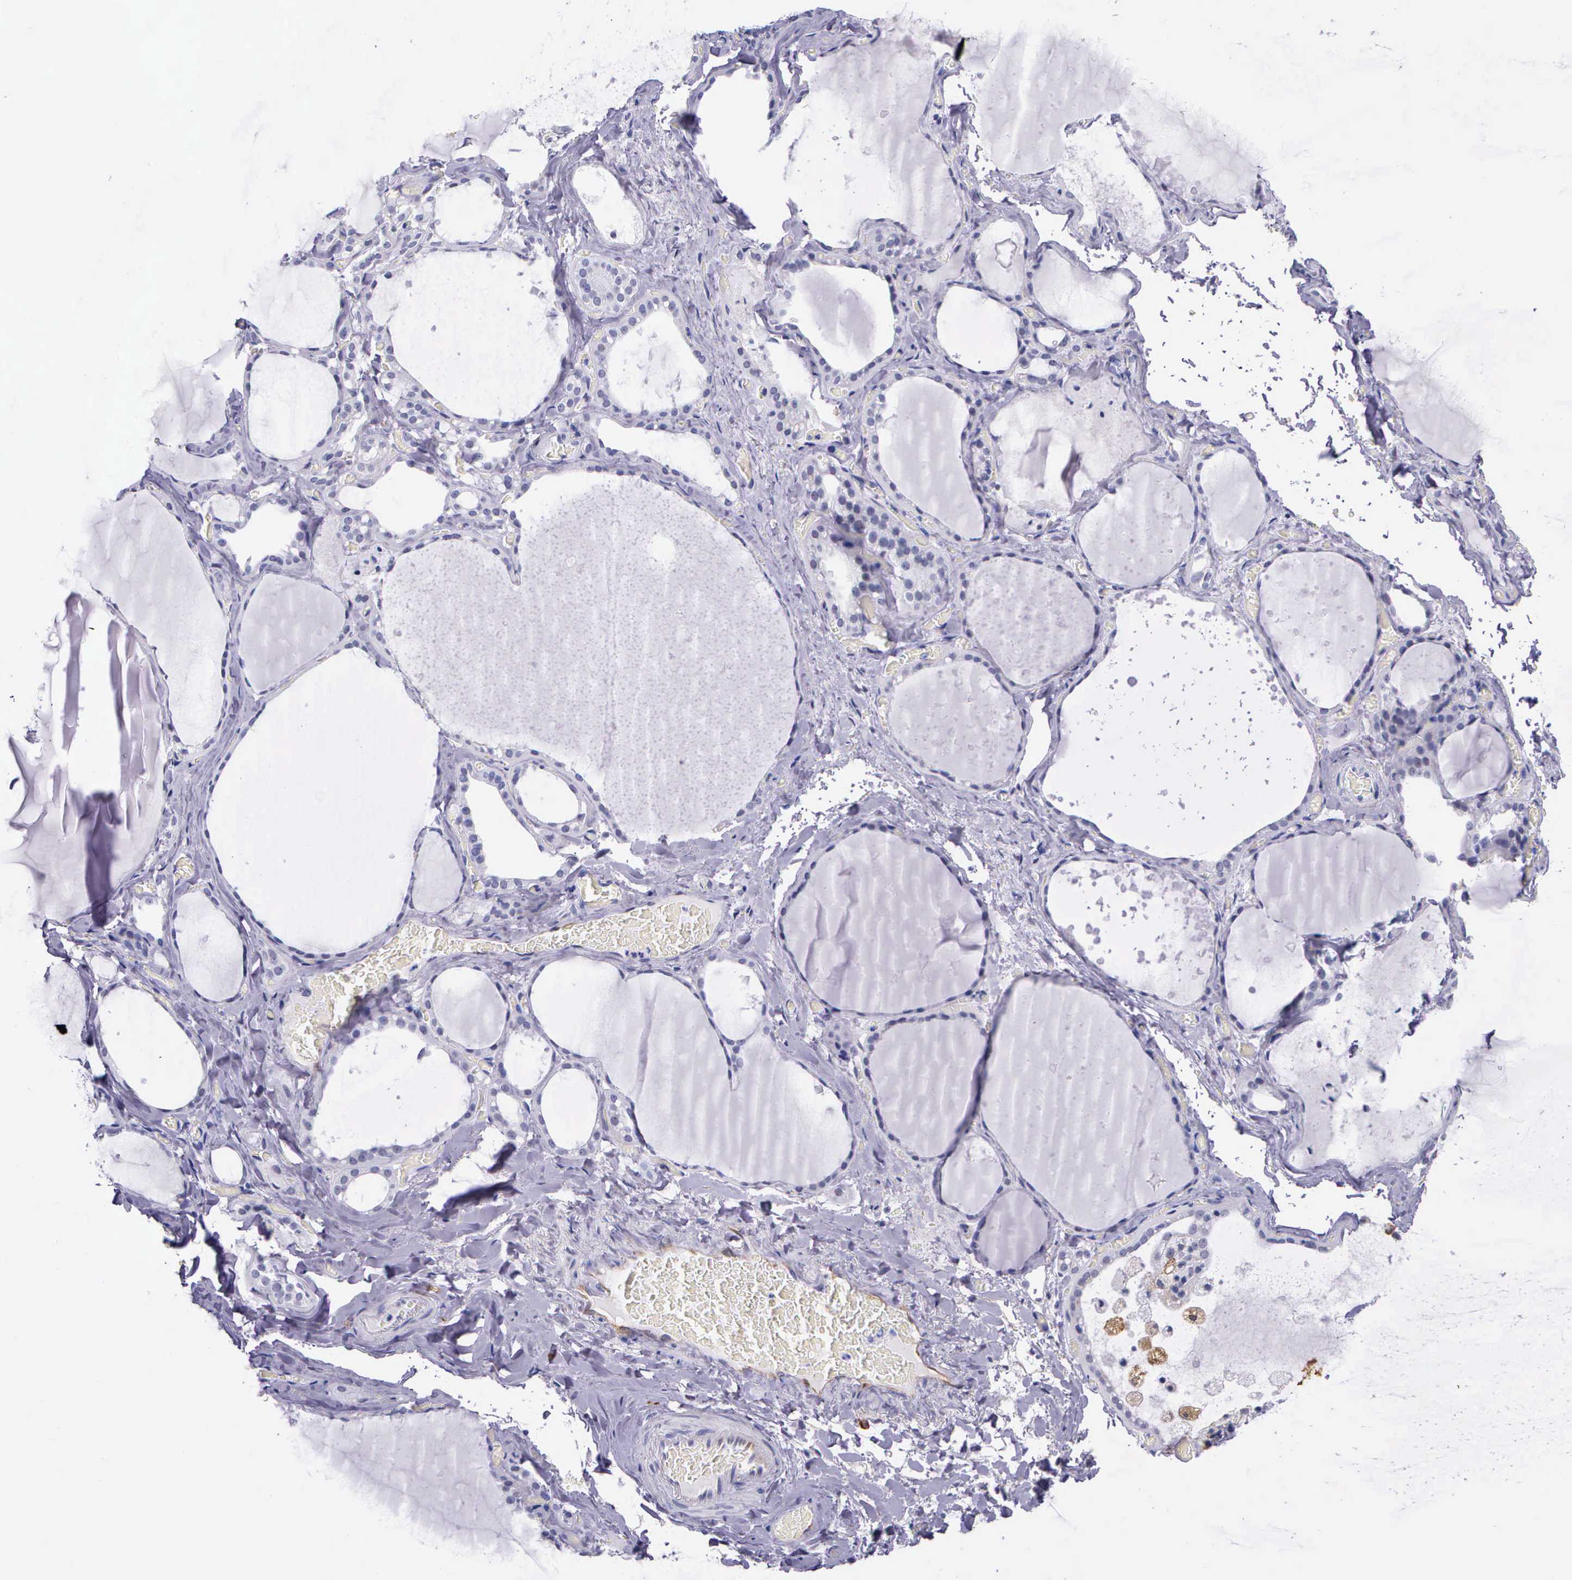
{"staining": {"intensity": "negative", "quantity": "none", "location": "none"}, "tissue": "thyroid gland", "cell_type": "Glandular cells", "image_type": "normal", "snomed": [{"axis": "morphology", "description": "Normal tissue, NOS"}, {"axis": "topography", "description": "Thyroid gland"}], "caption": "This is an immunohistochemistry micrograph of benign human thyroid gland. There is no positivity in glandular cells.", "gene": "AHNAK2", "patient": {"sex": "male", "age": 76}}